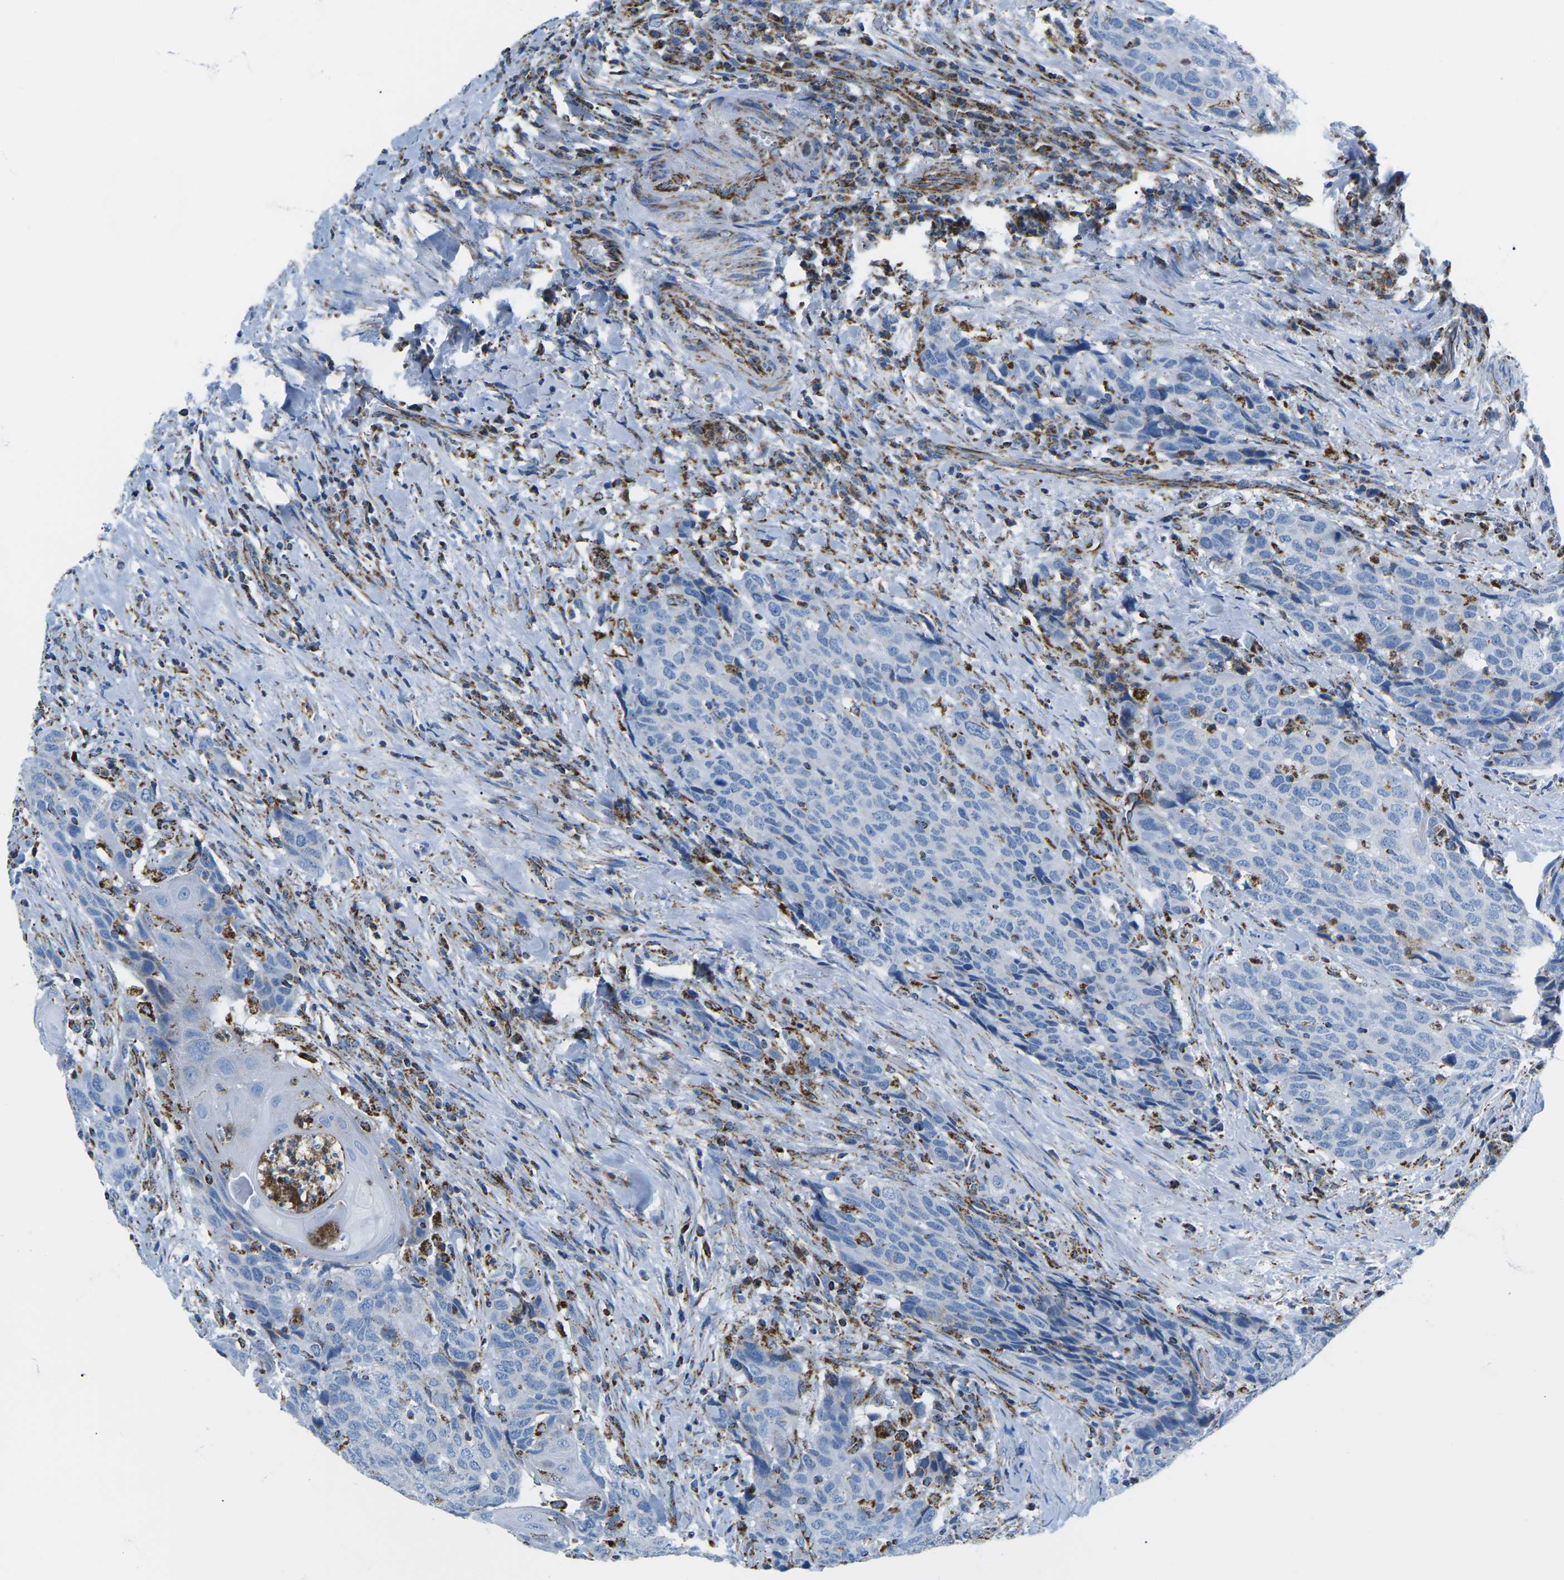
{"staining": {"intensity": "negative", "quantity": "none", "location": "none"}, "tissue": "head and neck cancer", "cell_type": "Tumor cells", "image_type": "cancer", "snomed": [{"axis": "morphology", "description": "Squamous cell carcinoma, NOS"}, {"axis": "topography", "description": "Head-Neck"}], "caption": "IHC of head and neck cancer (squamous cell carcinoma) demonstrates no expression in tumor cells.", "gene": "COX6C", "patient": {"sex": "male", "age": 66}}